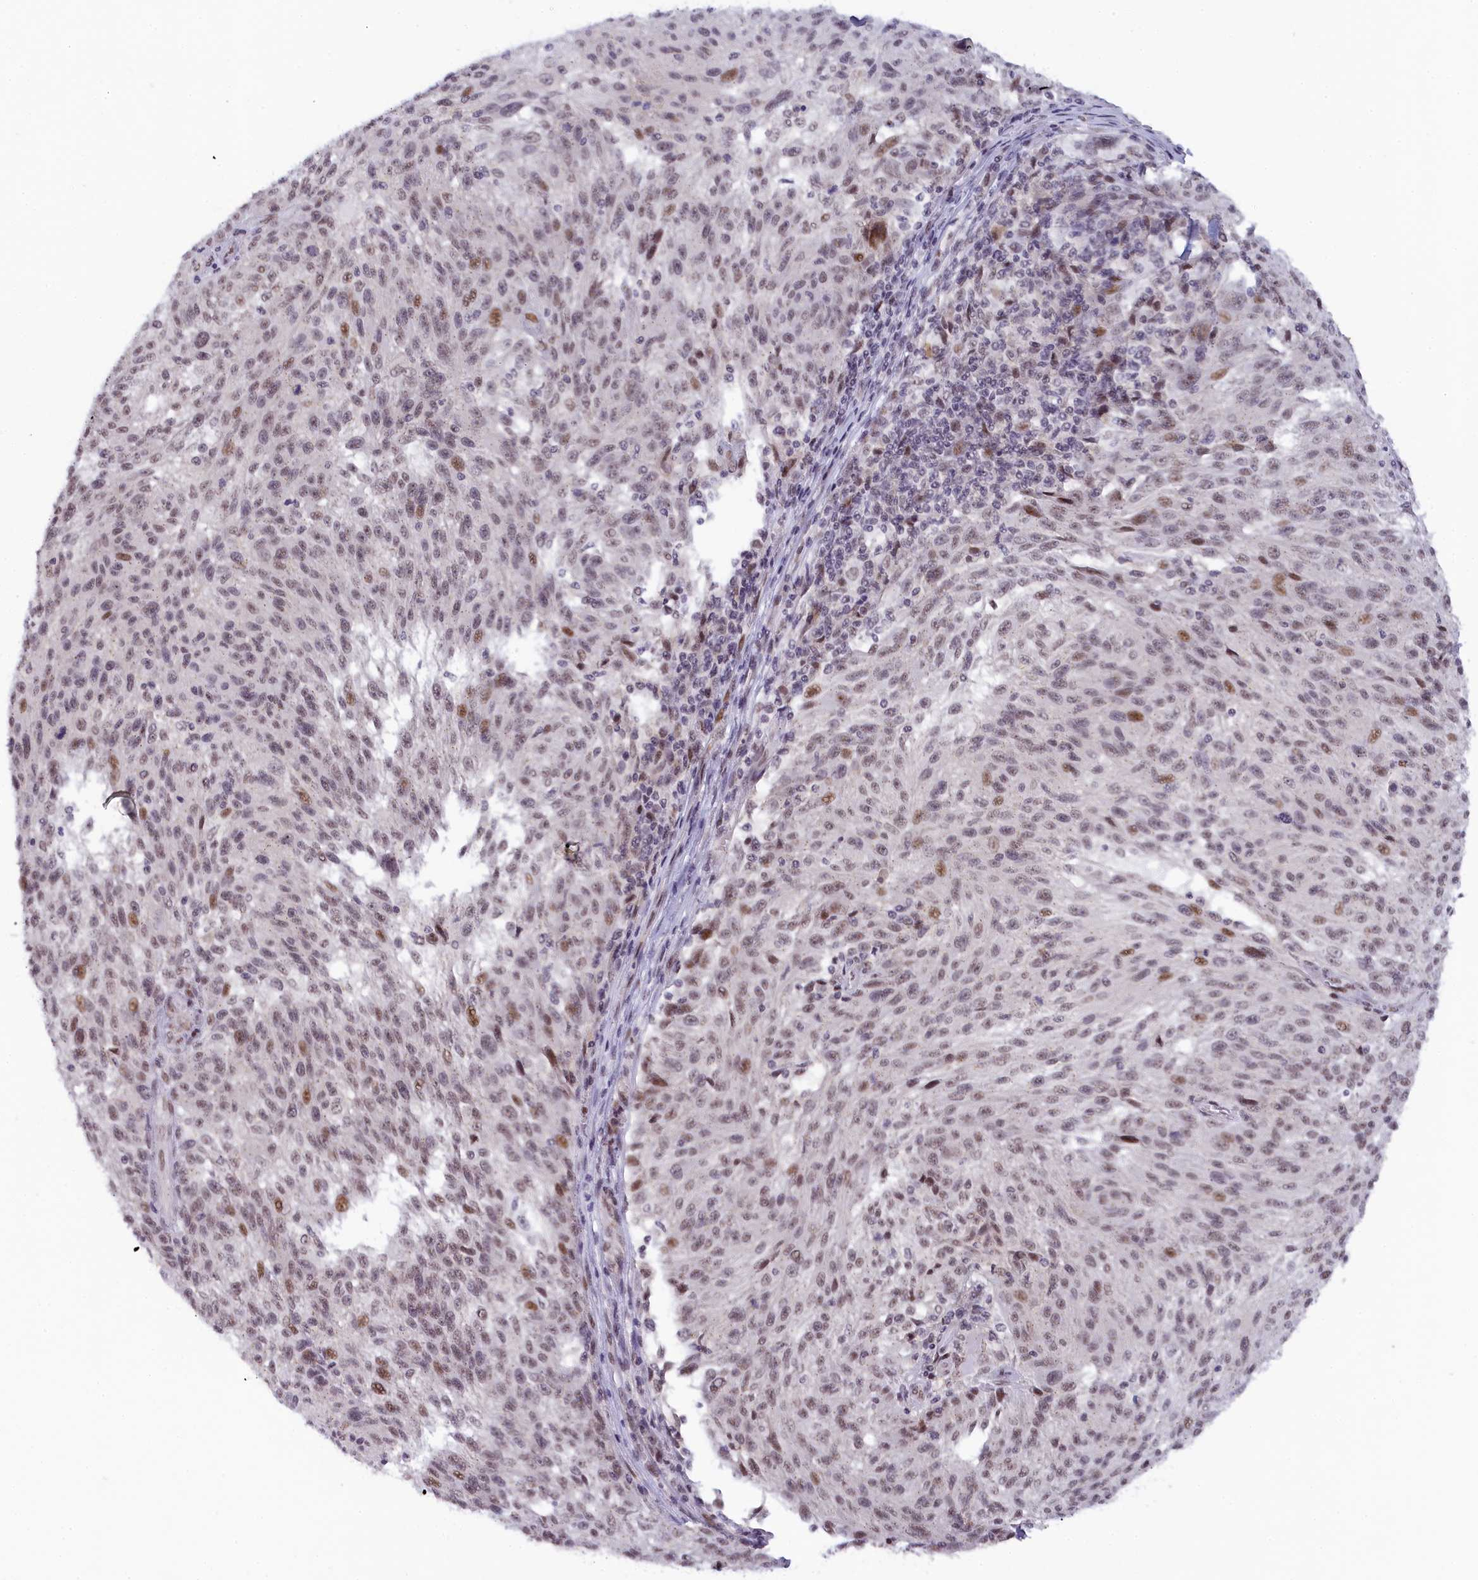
{"staining": {"intensity": "moderate", "quantity": "25%-75%", "location": "nuclear"}, "tissue": "melanoma", "cell_type": "Tumor cells", "image_type": "cancer", "snomed": [{"axis": "morphology", "description": "Malignant melanoma, NOS"}, {"axis": "topography", "description": "Skin"}], "caption": "Brown immunohistochemical staining in human malignant melanoma demonstrates moderate nuclear positivity in approximately 25%-75% of tumor cells.", "gene": "SEC31B", "patient": {"sex": "male", "age": 53}}